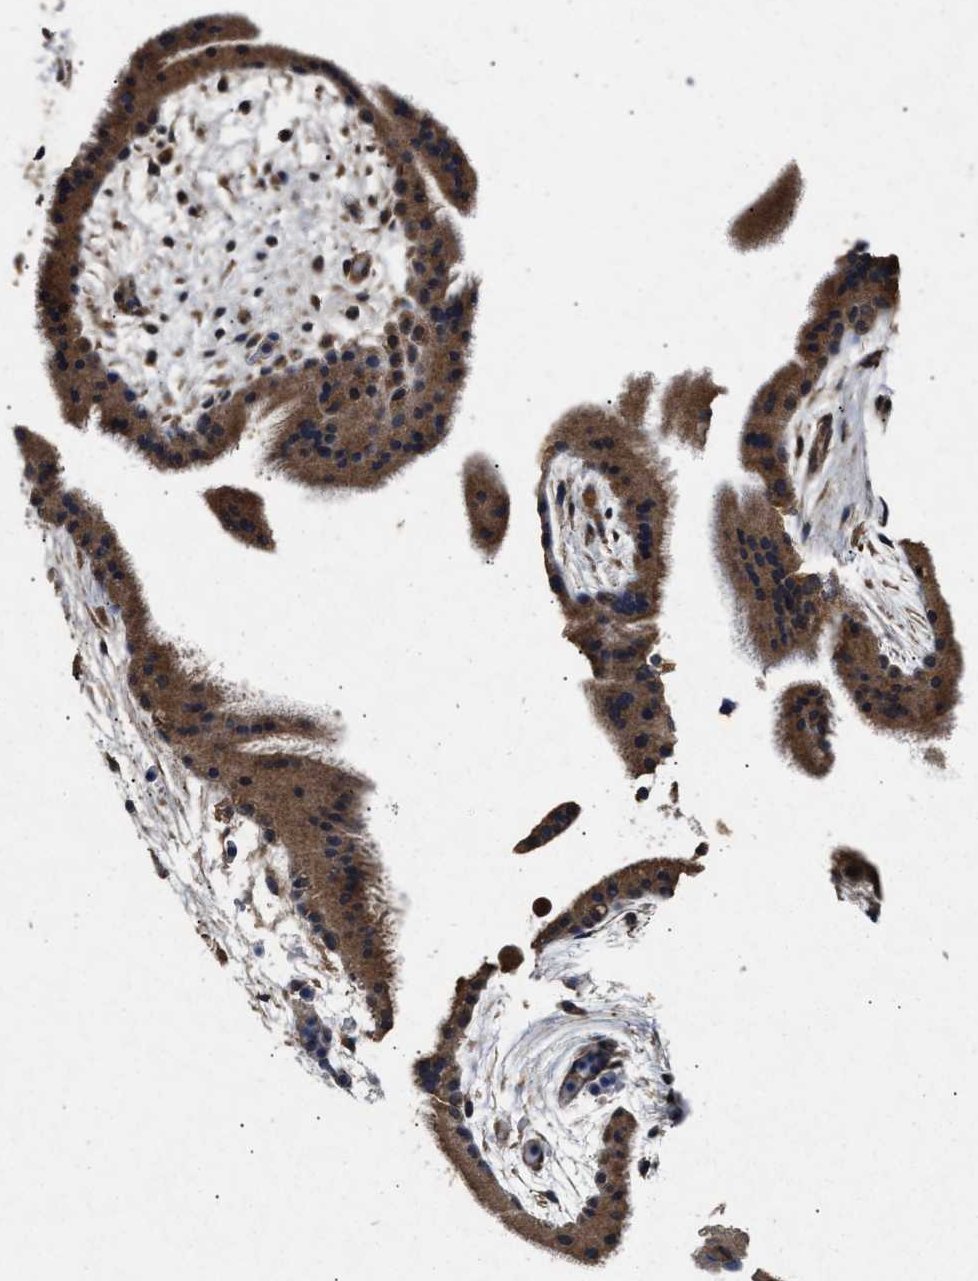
{"staining": {"intensity": "moderate", "quantity": ">75%", "location": "cytoplasmic/membranous"}, "tissue": "placenta", "cell_type": "Trophoblastic cells", "image_type": "normal", "snomed": [{"axis": "morphology", "description": "Normal tissue, NOS"}, {"axis": "topography", "description": "Placenta"}], "caption": "Benign placenta reveals moderate cytoplasmic/membranous positivity in approximately >75% of trophoblastic cells (DAB (3,3'-diaminobenzidine) IHC with brightfield microscopy, high magnification)..", "gene": "PDAP1", "patient": {"sex": "female", "age": 19}}